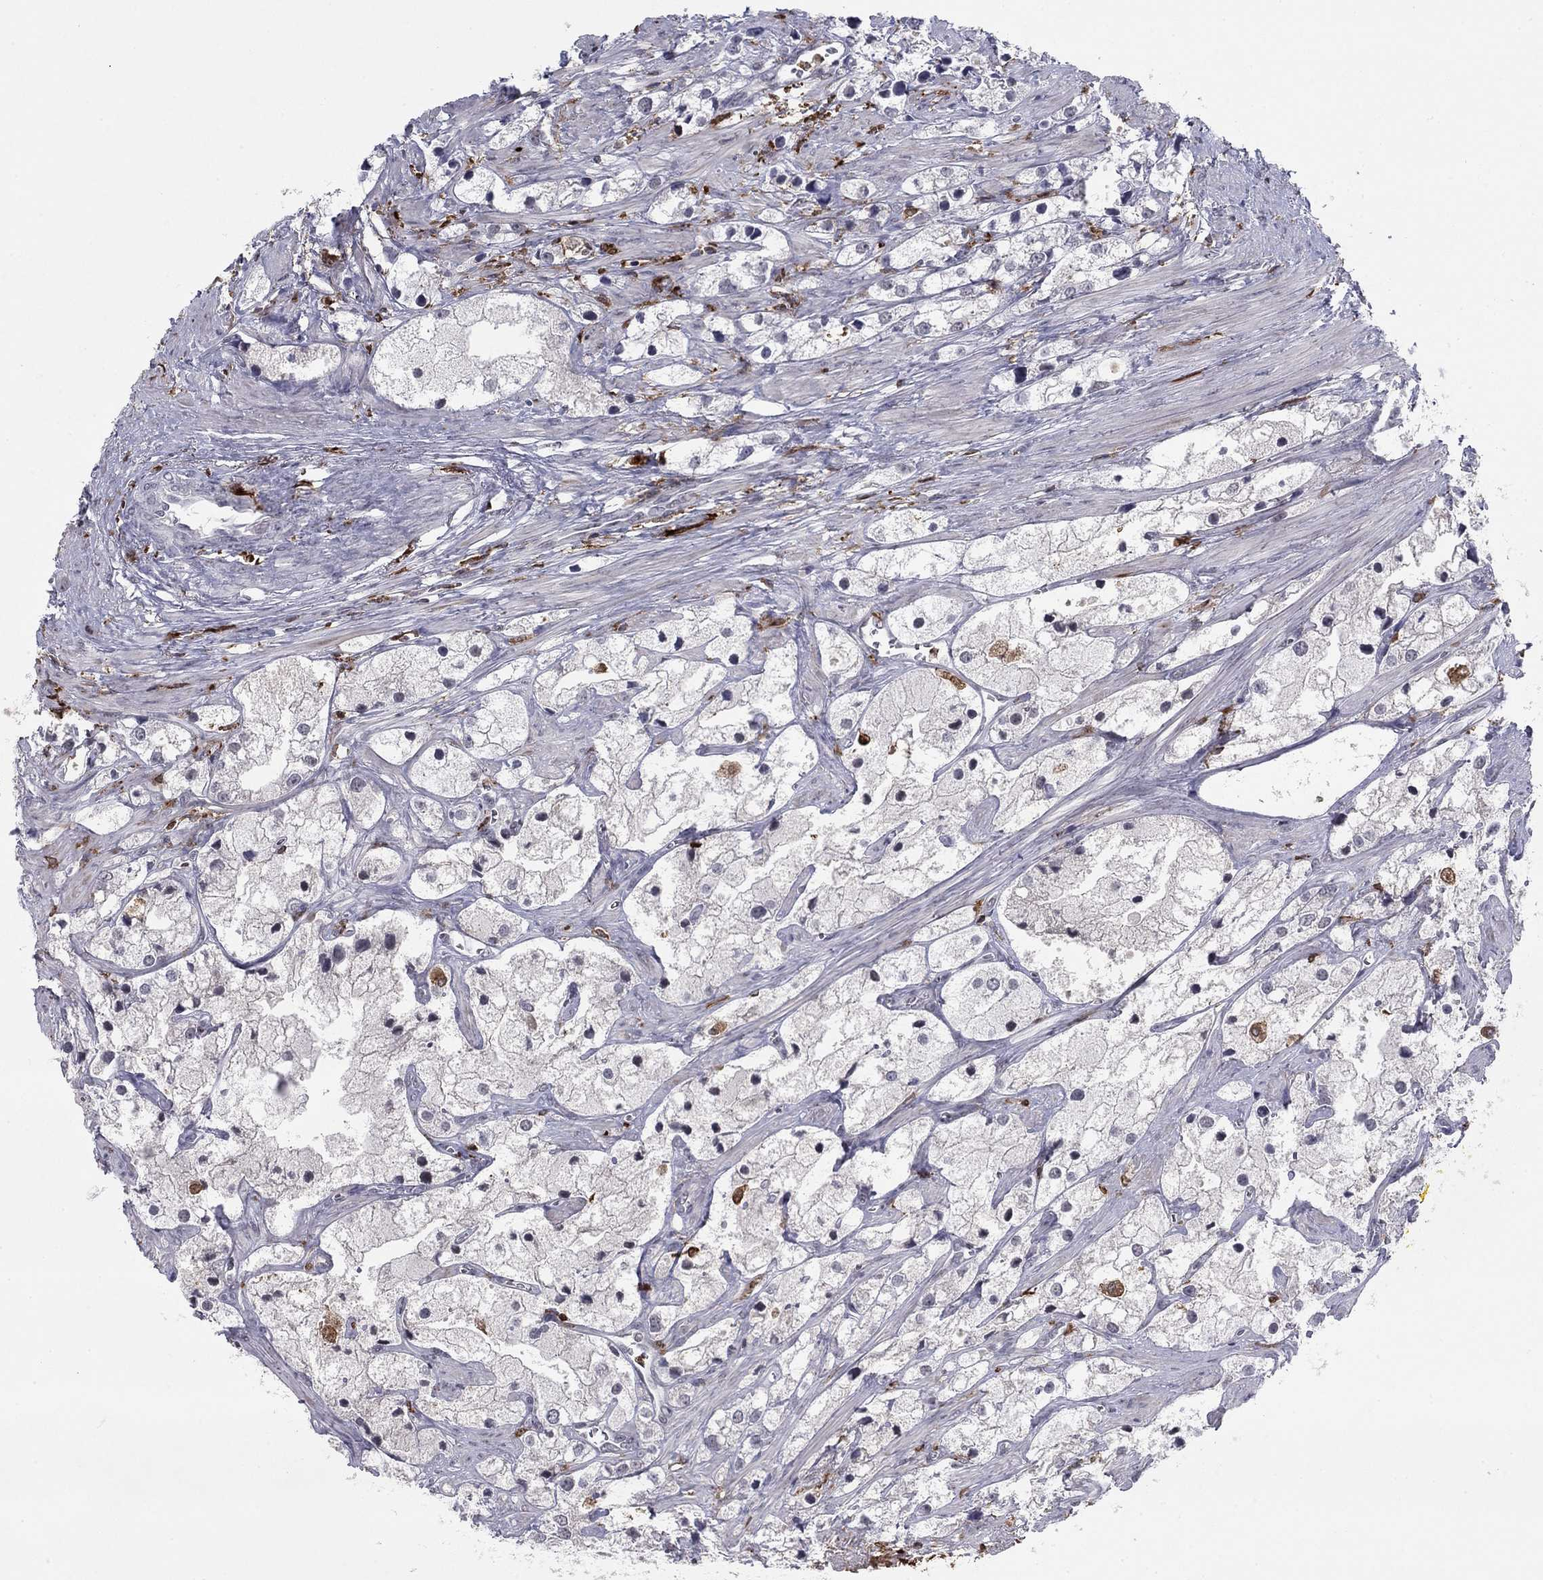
{"staining": {"intensity": "negative", "quantity": "none", "location": "none"}, "tissue": "prostate cancer", "cell_type": "Tumor cells", "image_type": "cancer", "snomed": [{"axis": "morphology", "description": "Adenocarcinoma, NOS"}, {"axis": "topography", "description": "Prostate and seminal vesicle, NOS"}, {"axis": "topography", "description": "Prostate"}], "caption": "Tumor cells are negative for brown protein staining in prostate cancer.", "gene": "PLCB2", "patient": {"sex": "male", "age": 79}}